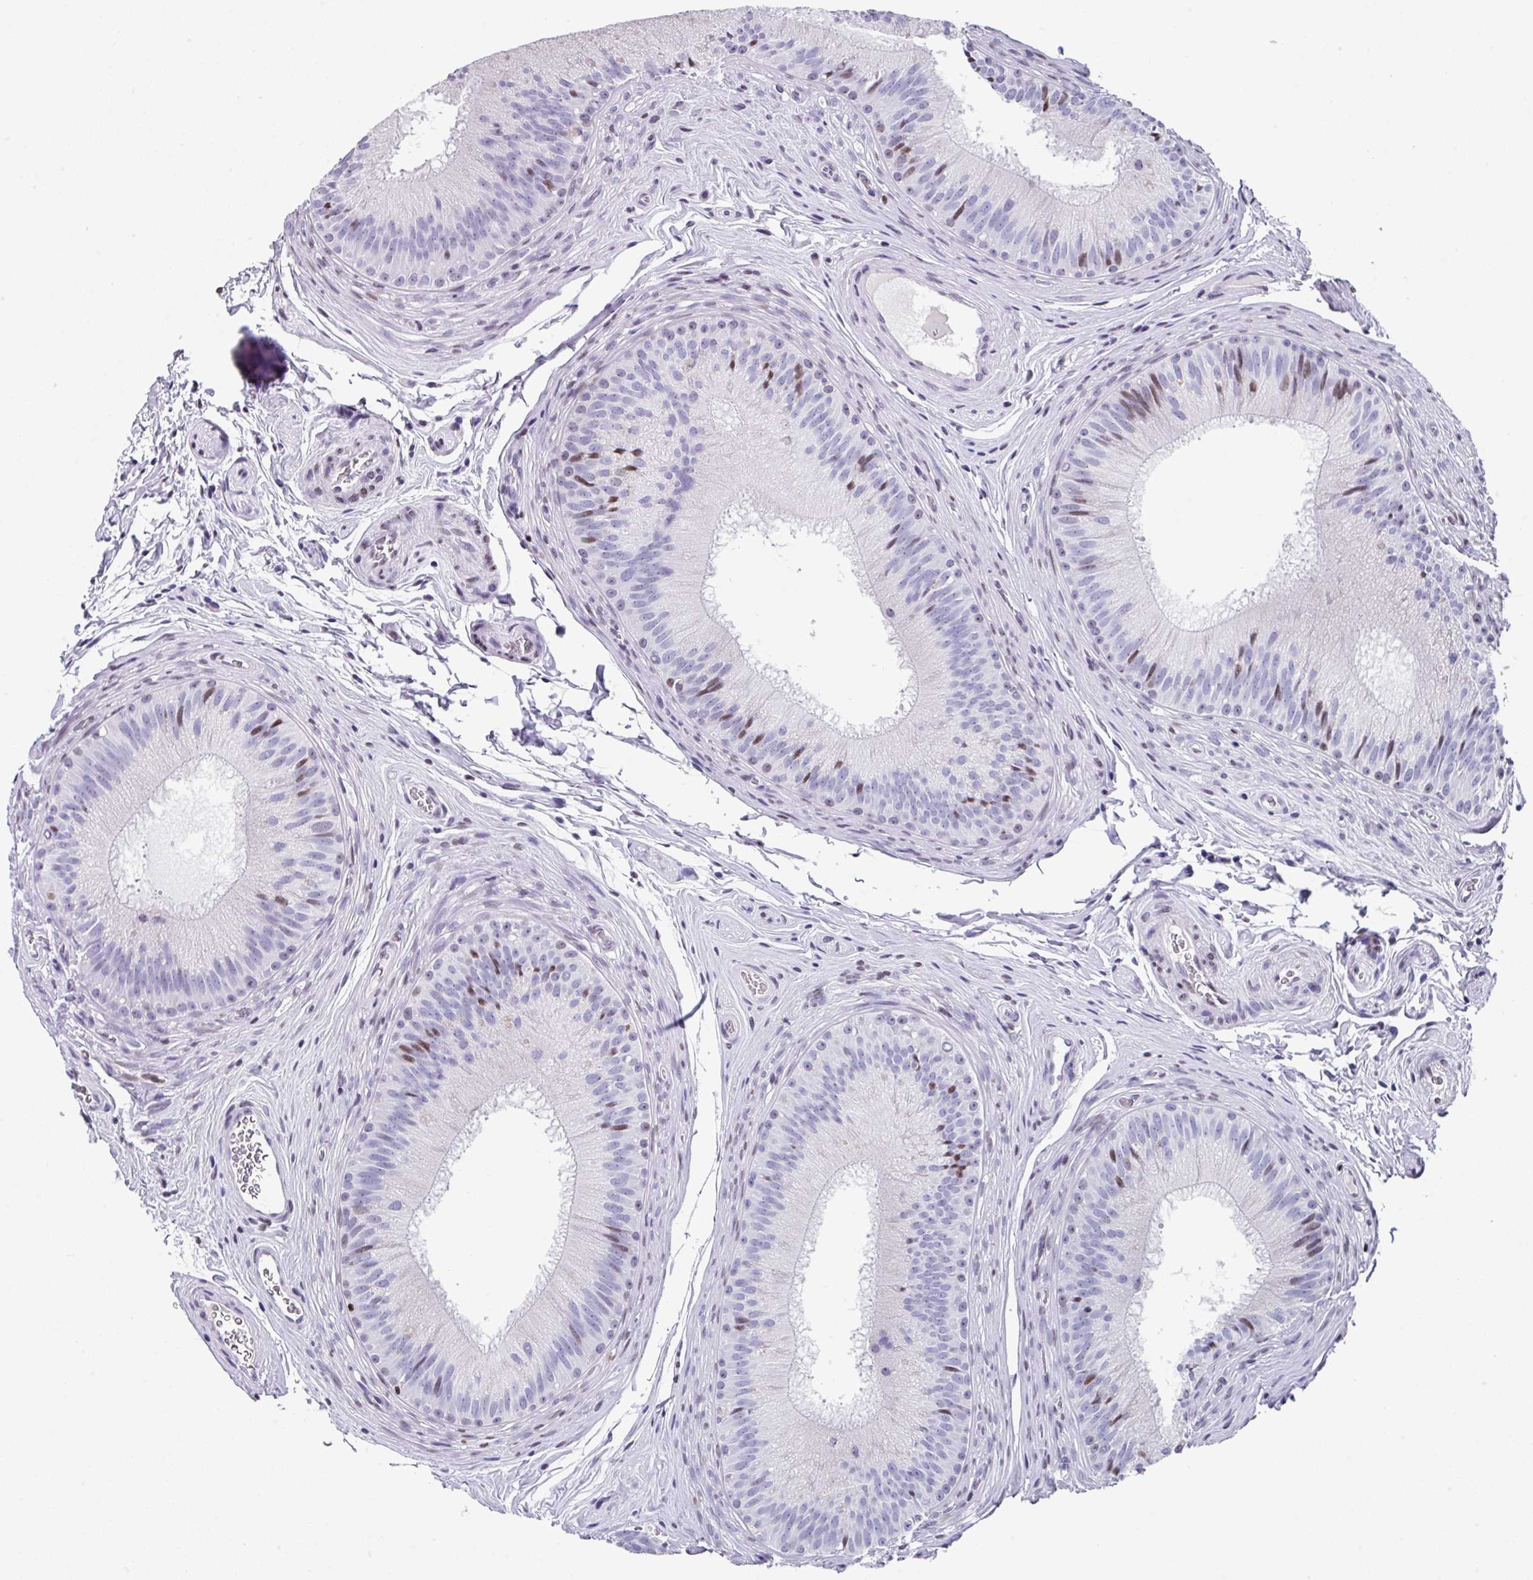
{"staining": {"intensity": "strong", "quantity": "<25%", "location": "nuclear"}, "tissue": "epididymis", "cell_type": "Glandular cells", "image_type": "normal", "snomed": [{"axis": "morphology", "description": "Normal tissue, NOS"}, {"axis": "topography", "description": "Epididymis"}], "caption": "Immunohistochemical staining of normal human epididymis exhibits medium levels of strong nuclear expression in approximately <25% of glandular cells.", "gene": "TCF3", "patient": {"sex": "male", "age": 24}}